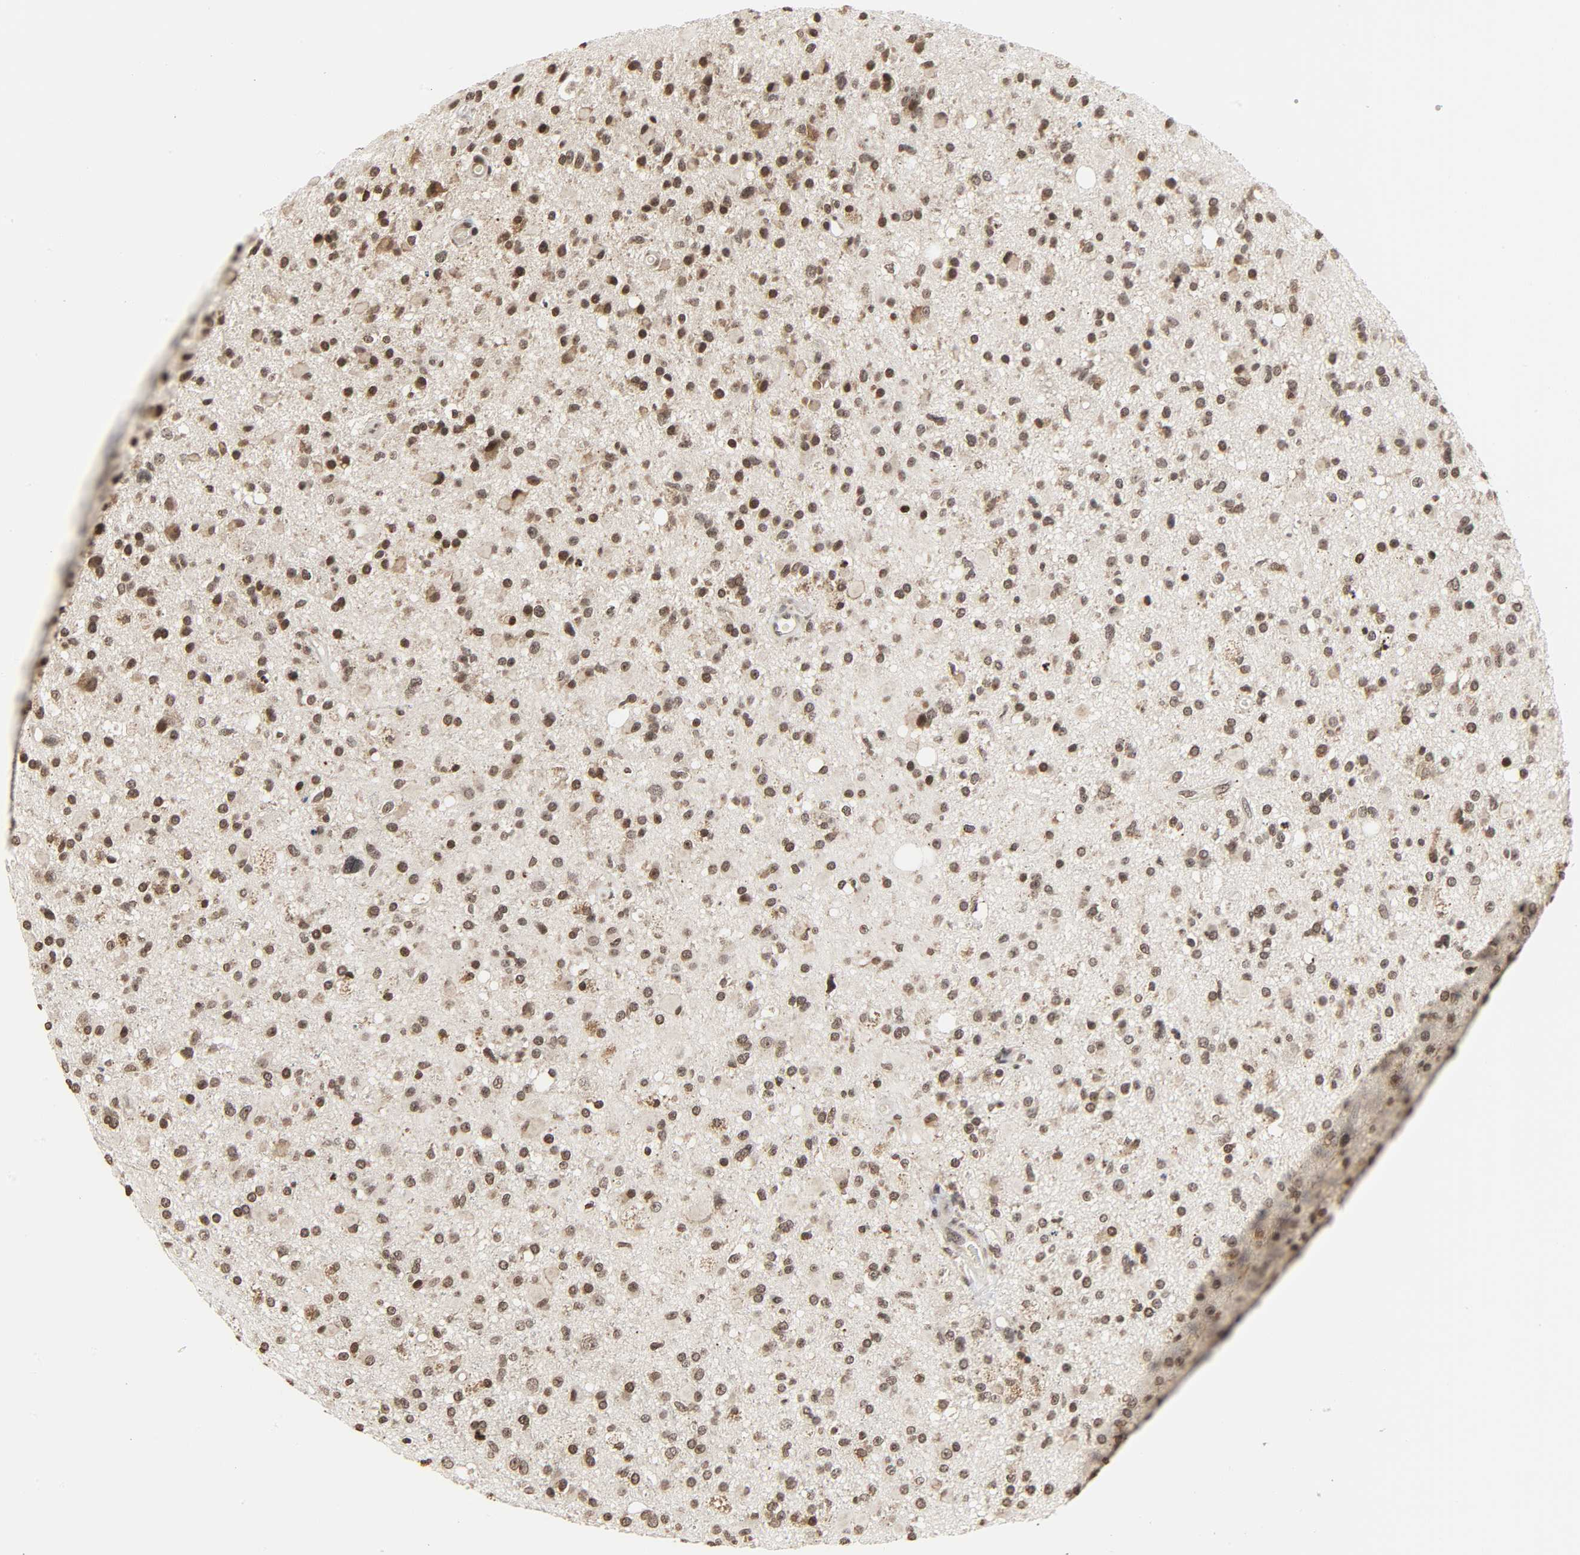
{"staining": {"intensity": "moderate", "quantity": "25%-75%", "location": "nuclear"}, "tissue": "glioma", "cell_type": "Tumor cells", "image_type": "cancer", "snomed": [{"axis": "morphology", "description": "Glioma, malignant, High grade"}, {"axis": "topography", "description": "Brain"}], "caption": "Glioma tissue exhibits moderate nuclear expression in approximately 25%-75% of tumor cells The protein is stained brown, and the nuclei are stained in blue (DAB (3,3'-diaminobenzidine) IHC with brightfield microscopy, high magnification).", "gene": "XRCC1", "patient": {"sex": "male", "age": 33}}